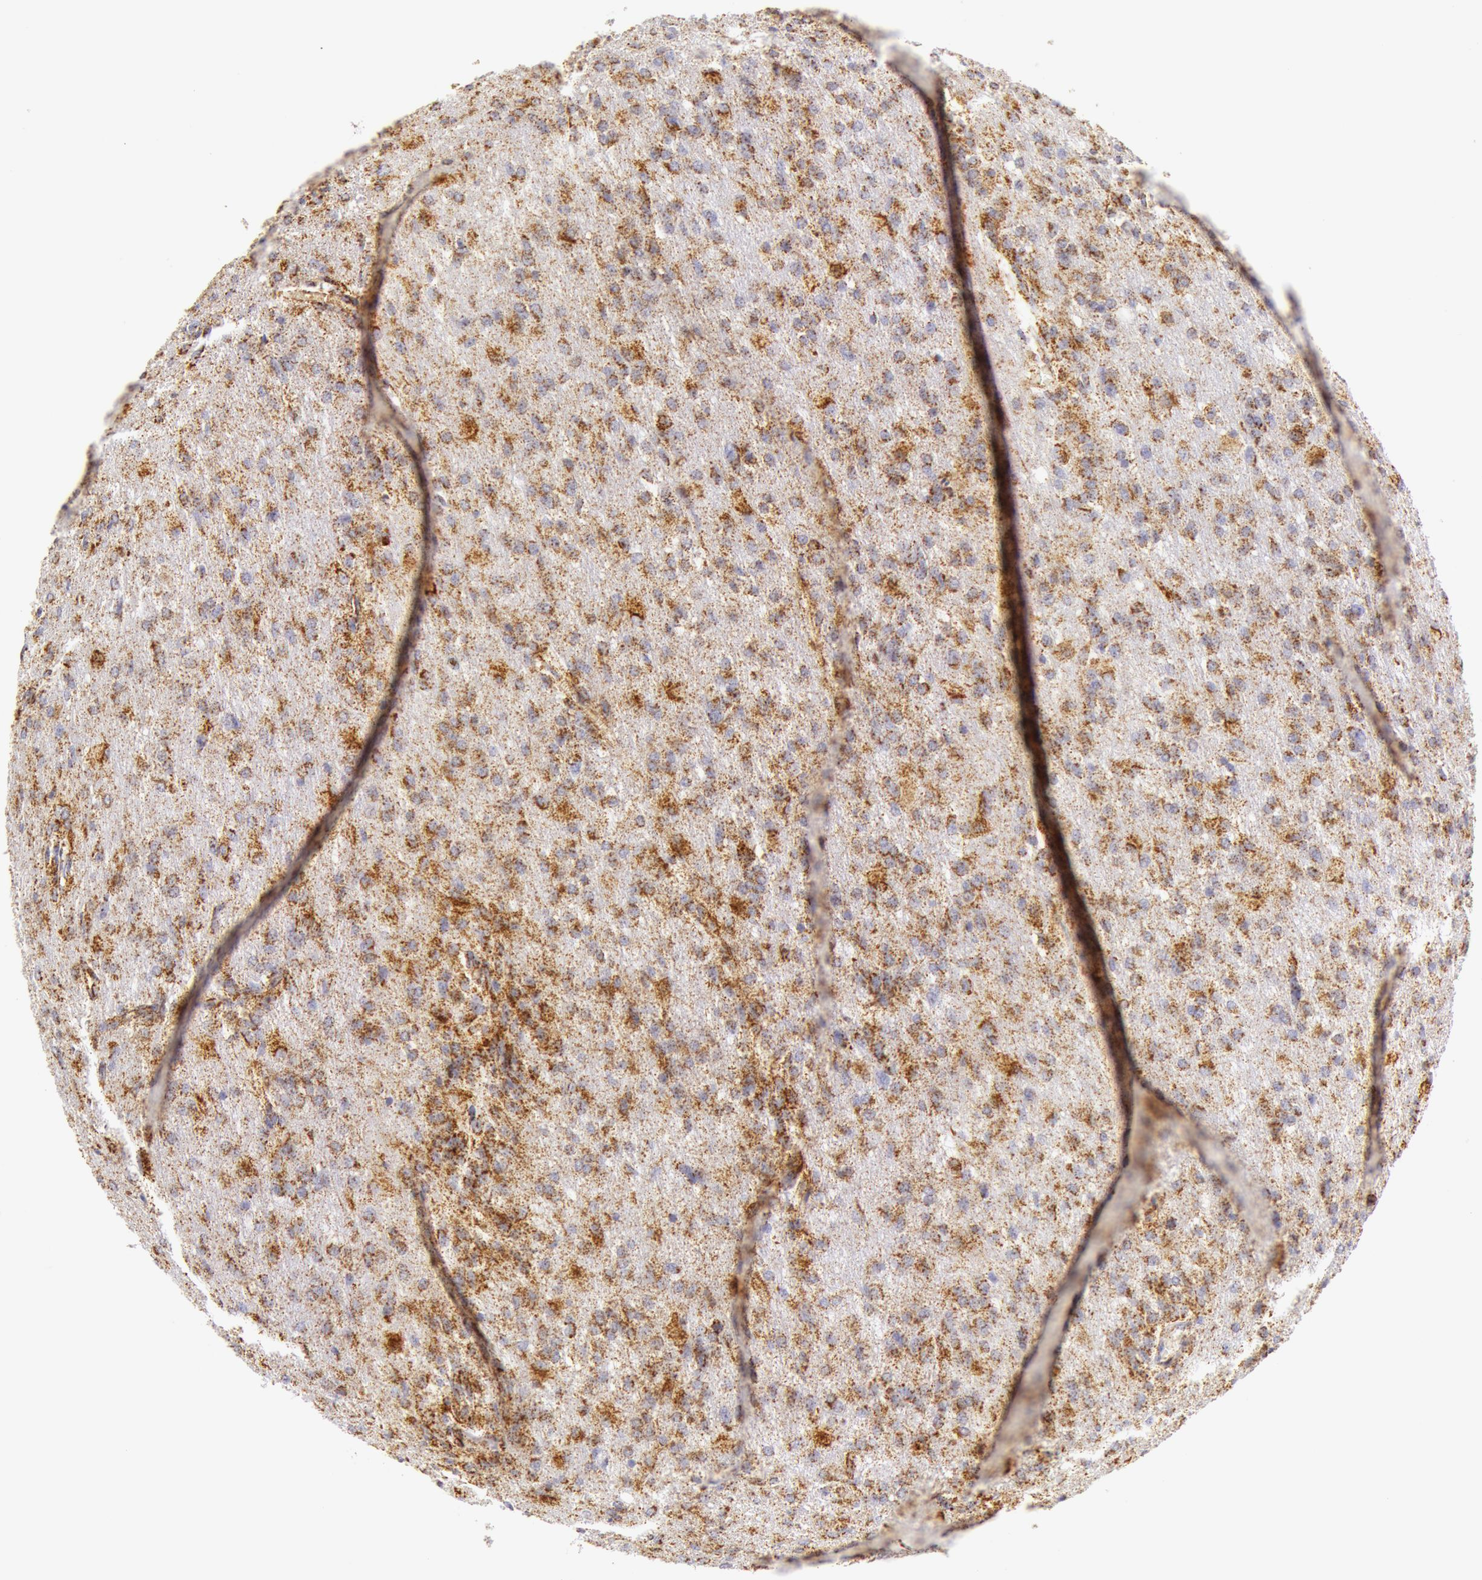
{"staining": {"intensity": "moderate", "quantity": "25%-75%", "location": "cytoplasmic/membranous"}, "tissue": "glioma", "cell_type": "Tumor cells", "image_type": "cancer", "snomed": [{"axis": "morphology", "description": "Glioma, malignant, High grade"}, {"axis": "topography", "description": "Brain"}], "caption": "Immunohistochemical staining of human high-grade glioma (malignant) reveals moderate cytoplasmic/membranous protein positivity in approximately 25%-75% of tumor cells. The protein is stained brown, and the nuclei are stained in blue (DAB (3,3'-diaminobenzidine) IHC with brightfield microscopy, high magnification).", "gene": "ATP5F1B", "patient": {"sex": "male", "age": 68}}